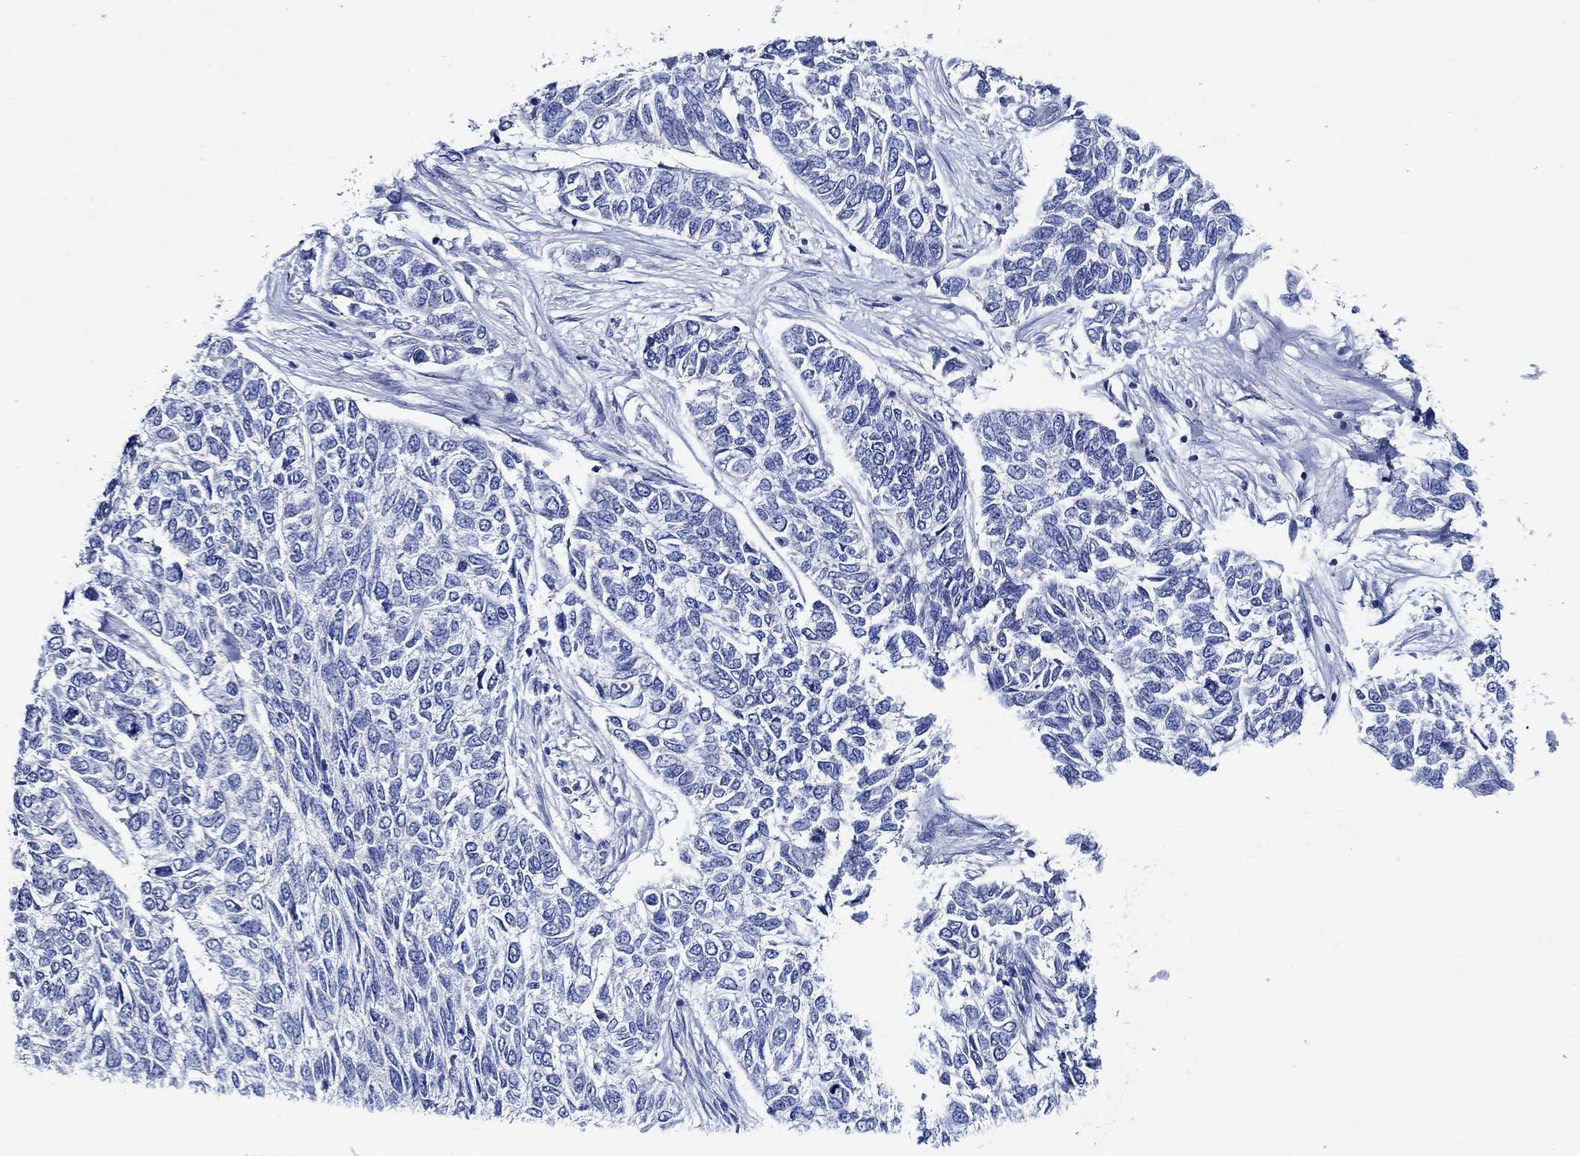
{"staining": {"intensity": "negative", "quantity": "none", "location": "none"}, "tissue": "skin cancer", "cell_type": "Tumor cells", "image_type": "cancer", "snomed": [{"axis": "morphology", "description": "Basal cell carcinoma"}, {"axis": "topography", "description": "Skin"}], "caption": "The micrograph displays no significant staining in tumor cells of skin cancer.", "gene": "SKOR1", "patient": {"sex": "female", "age": 65}}